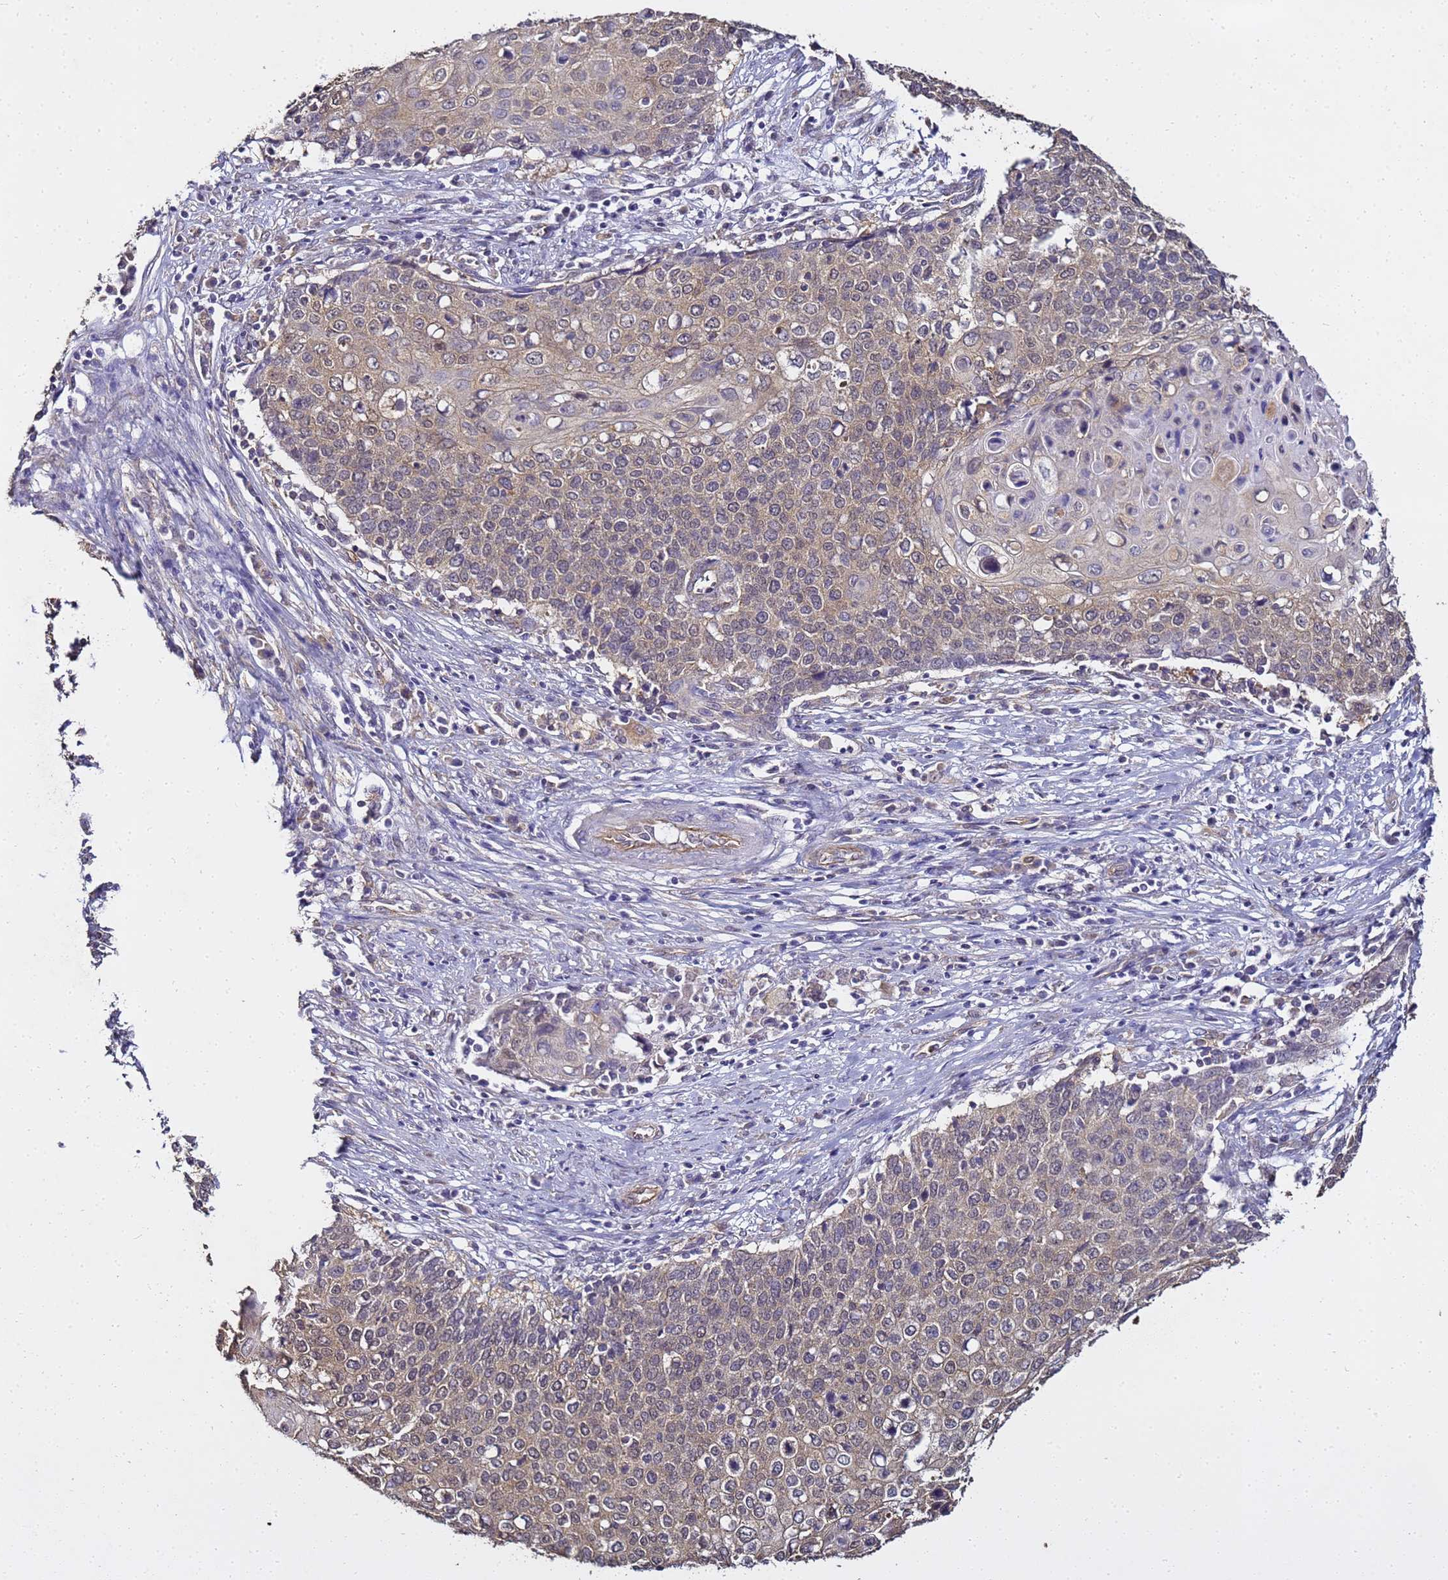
{"staining": {"intensity": "moderate", "quantity": "25%-75%", "location": "cytoplasmic/membranous"}, "tissue": "cervical cancer", "cell_type": "Tumor cells", "image_type": "cancer", "snomed": [{"axis": "morphology", "description": "Squamous cell carcinoma, NOS"}, {"axis": "topography", "description": "Cervix"}], "caption": "IHC staining of squamous cell carcinoma (cervical), which shows medium levels of moderate cytoplasmic/membranous positivity in about 25%-75% of tumor cells indicating moderate cytoplasmic/membranous protein expression. The staining was performed using DAB (3,3'-diaminobenzidine) (brown) for protein detection and nuclei were counterstained in hematoxylin (blue).", "gene": "ENOPH1", "patient": {"sex": "female", "age": 39}}